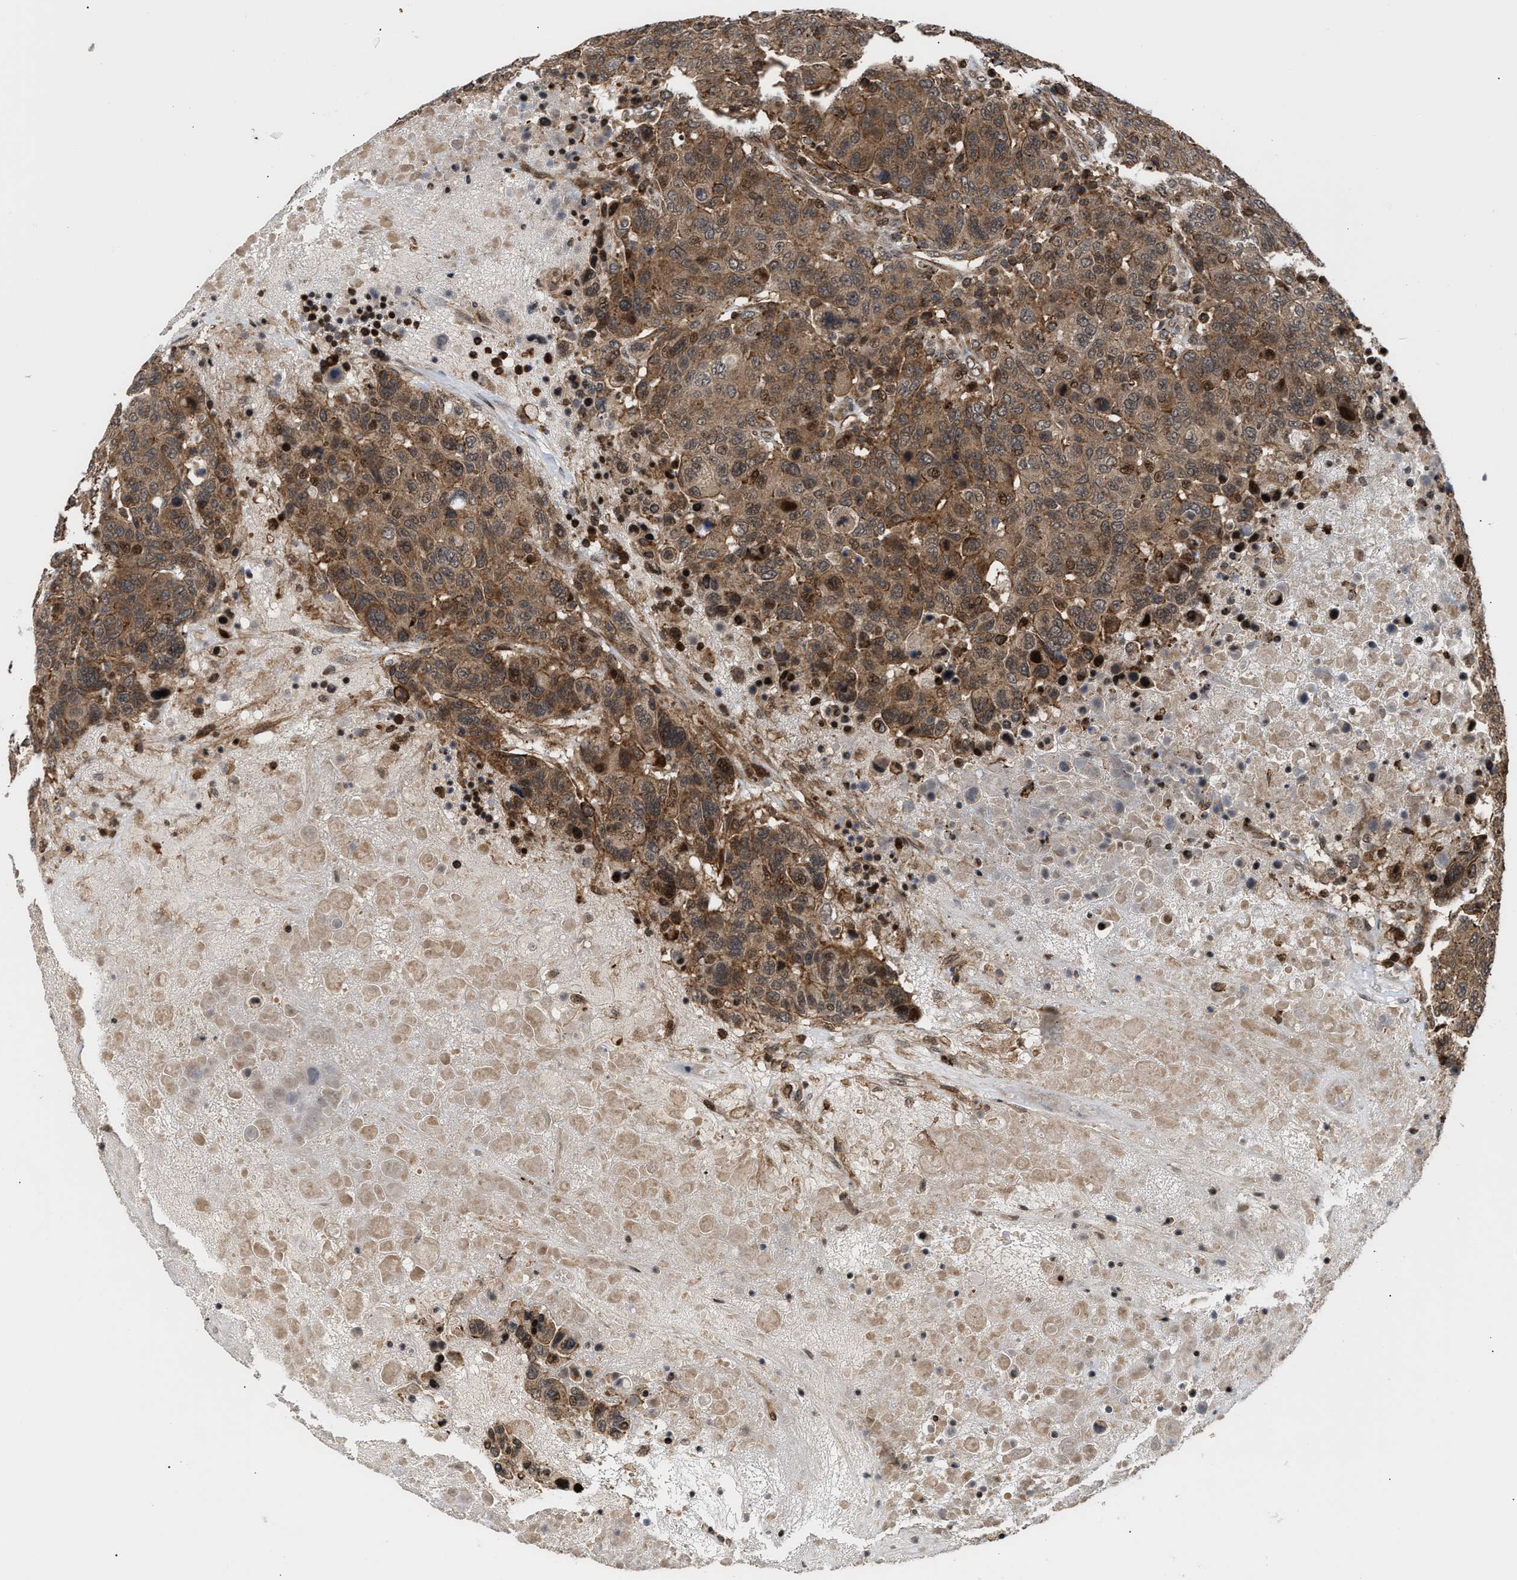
{"staining": {"intensity": "moderate", "quantity": ">75%", "location": "cytoplasmic/membranous,nuclear"}, "tissue": "breast cancer", "cell_type": "Tumor cells", "image_type": "cancer", "snomed": [{"axis": "morphology", "description": "Duct carcinoma"}, {"axis": "topography", "description": "Breast"}], "caption": "Brown immunohistochemical staining in human invasive ductal carcinoma (breast) exhibits moderate cytoplasmic/membranous and nuclear staining in about >75% of tumor cells.", "gene": "STAU2", "patient": {"sex": "female", "age": 37}}